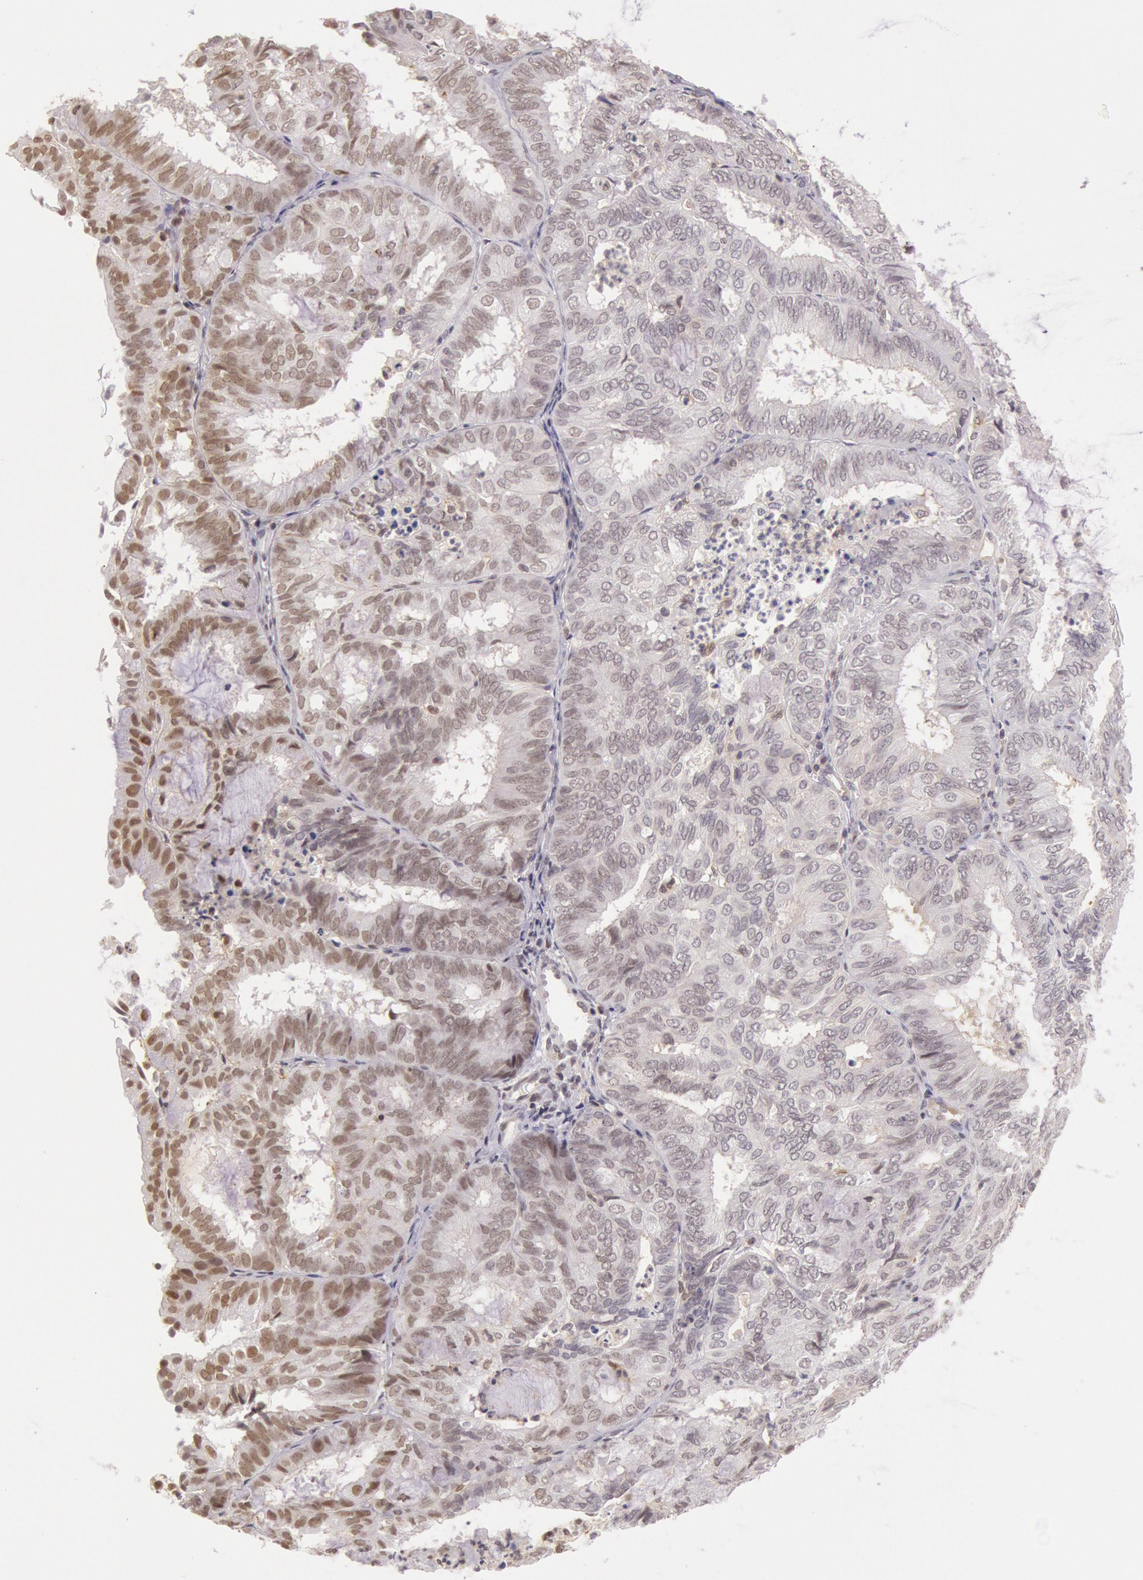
{"staining": {"intensity": "moderate", "quantity": "<25%", "location": "nuclear"}, "tissue": "endometrial cancer", "cell_type": "Tumor cells", "image_type": "cancer", "snomed": [{"axis": "morphology", "description": "Adenocarcinoma, NOS"}, {"axis": "topography", "description": "Endometrium"}], "caption": "Tumor cells display moderate nuclear staining in about <25% of cells in endometrial cancer.", "gene": "HIF1A", "patient": {"sex": "female", "age": 59}}